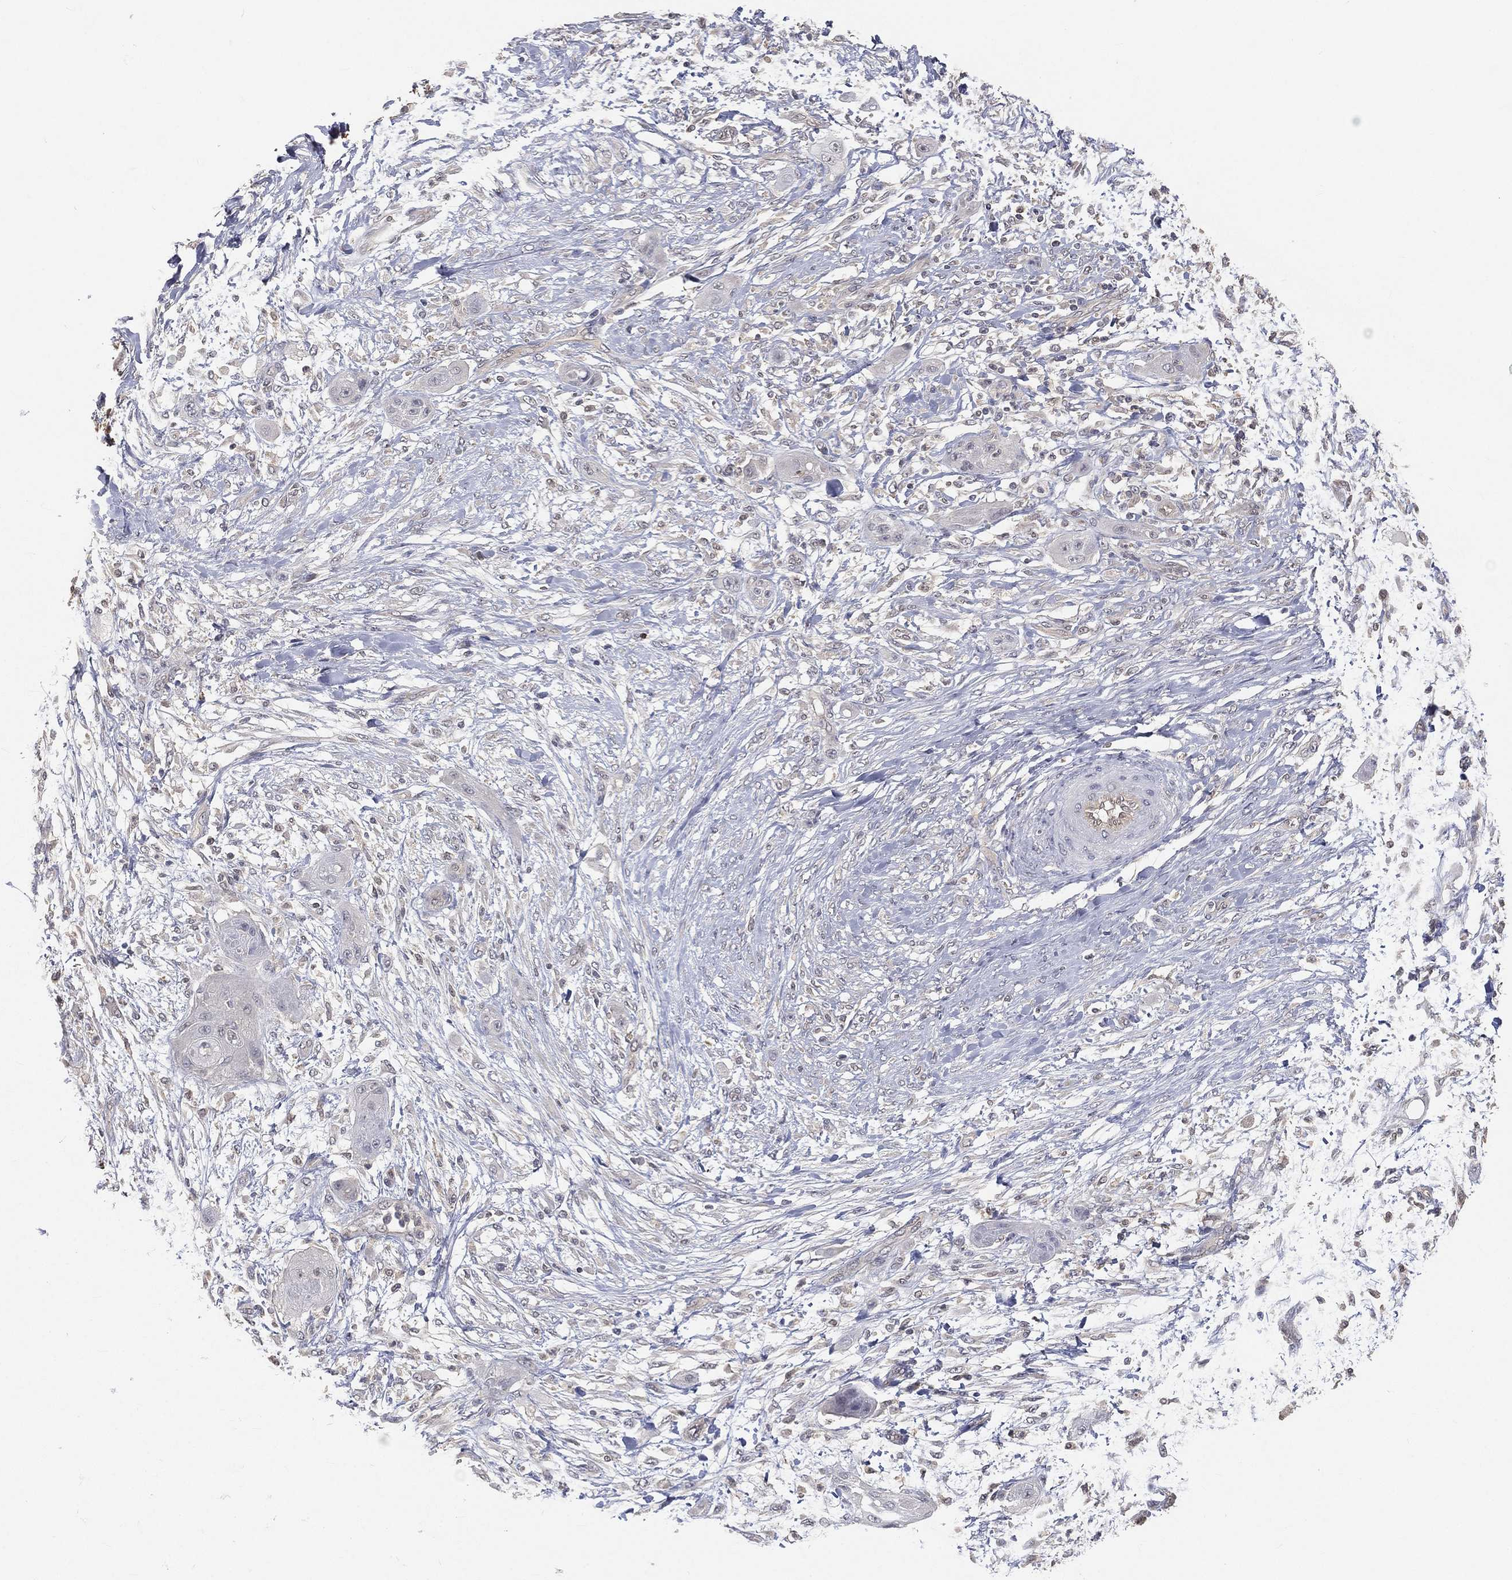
{"staining": {"intensity": "negative", "quantity": "none", "location": "none"}, "tissue": "skin cancer", "cell_type": "Tumor cells", "image_type": "cancer", "snomed": [{"axis": "morphology", "description": "Squamous cell carcinoma, NOS"}, {"axis": "topography", "description": "Skin"}], "caption": "DAB immunohistochemical staining of skin cancer (squamous cell carcinoma) exhibits no significant expression in tumor cells.", "gene": "MAPK1", "patient": {"sex": "male", "age": 62}}